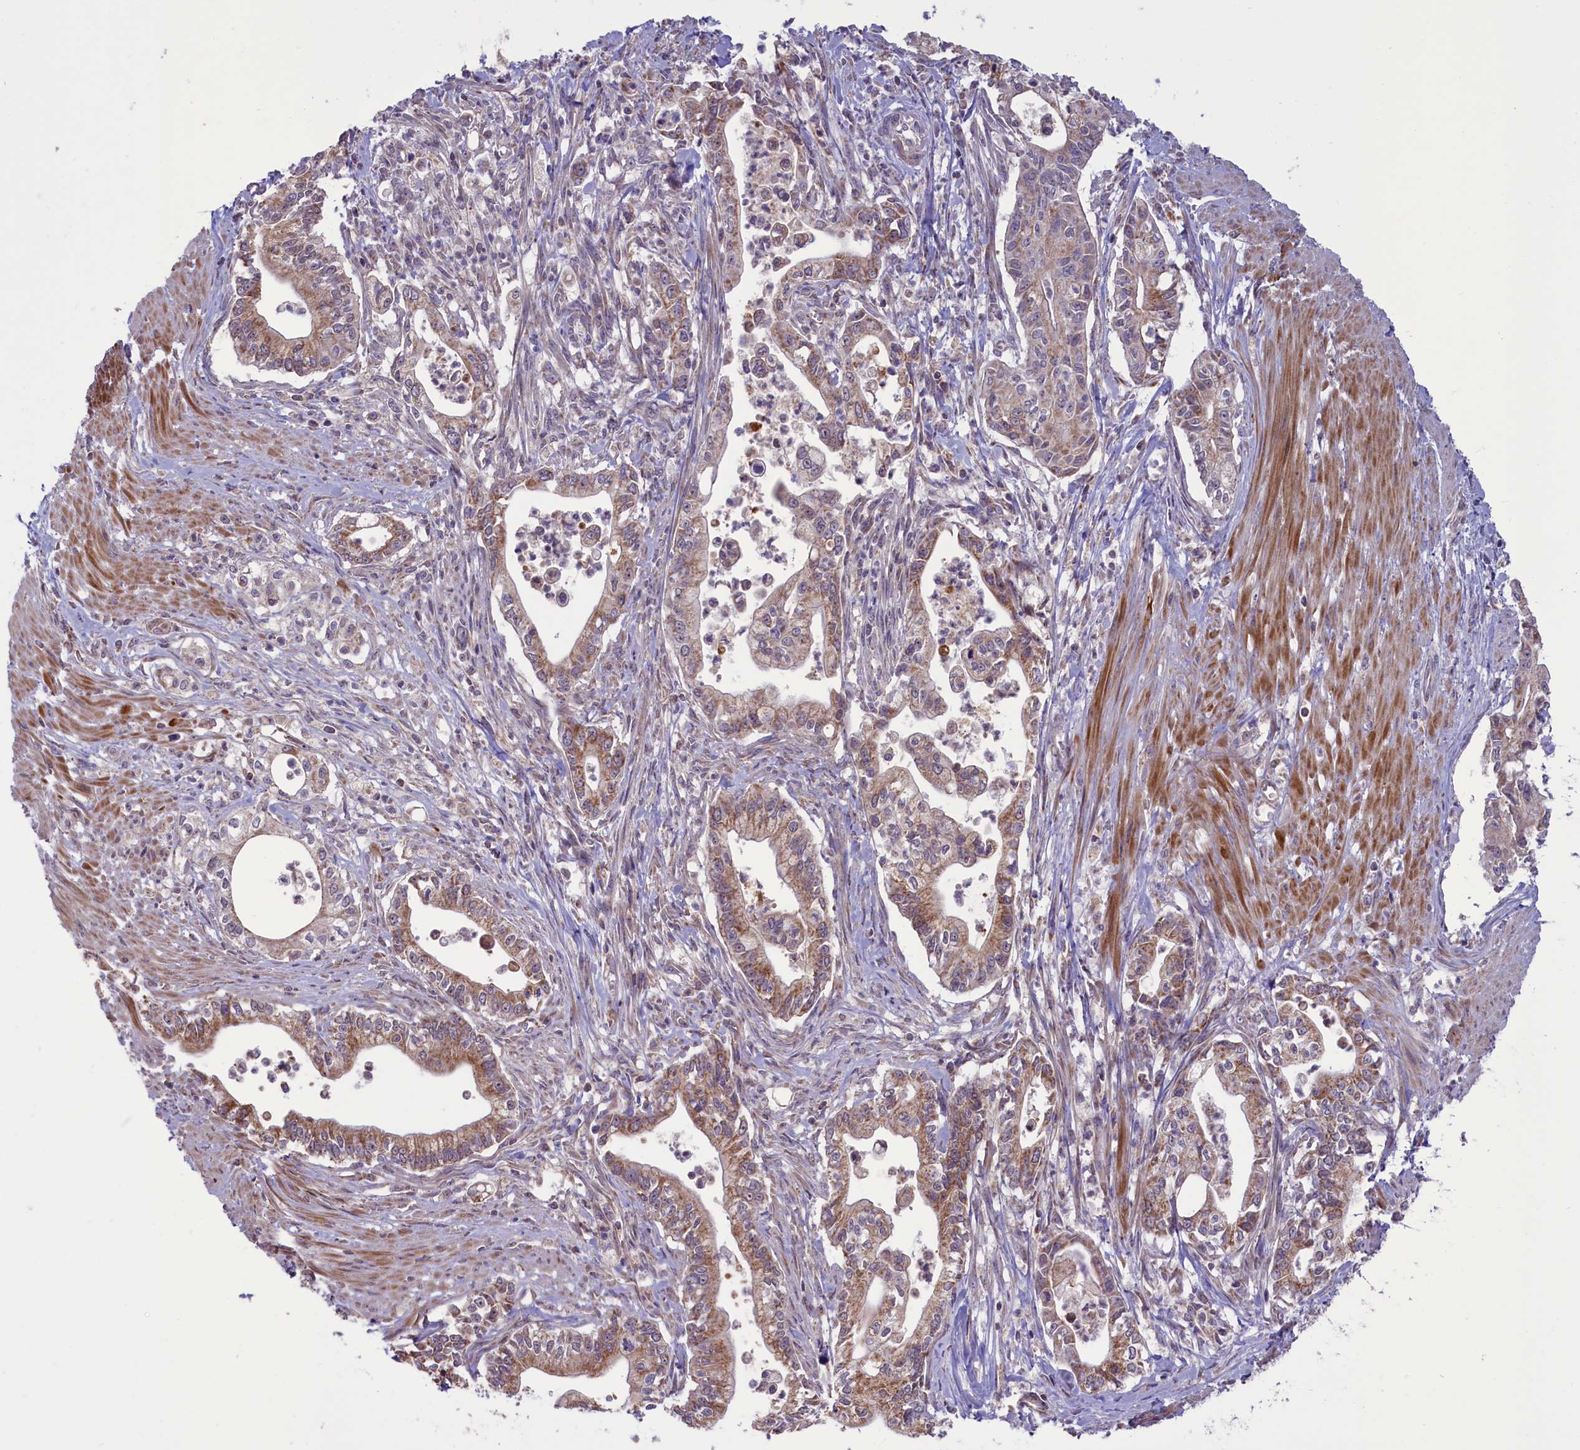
{"staining": {"intensity": "moderate", "quantity": "25%-75%", "location": "cytoplasmic/membranous"}, "tissue": "pancreatic cancer", "cell_type": "Tumor cells", "image_type": "cancer", "snomed": [{"axis": "morphology", "description": "Adenocarcinoma, NOS"}, {"axis": "topography", "description": "Pancreas"}], "caption": "DAB immunohistochemical staining of human pancreatic cancer shows moderate cytoplasmic/membranous protein expression in approximately 25%-75% of tumor cells.", "gene": "GLRX5", "patient": {"sex": "male", "age": 78}}